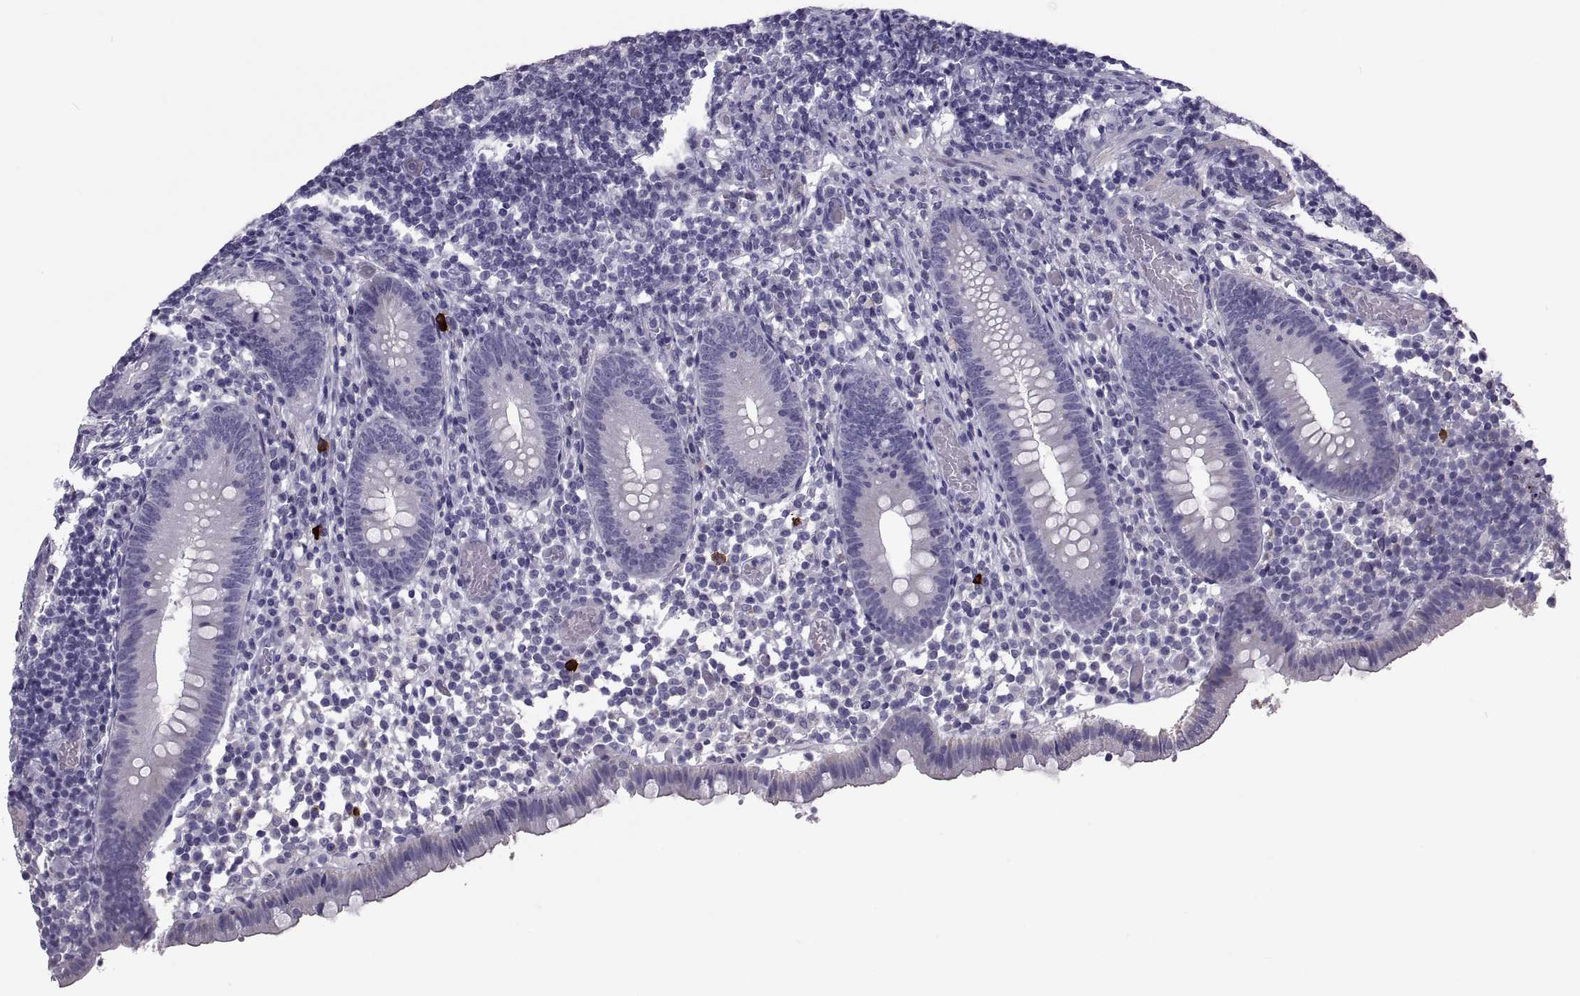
{"staining": {"intensity": "negative", "quantity": "none", "location": "none"}, "tissue": "appendix", "cell_type": "Glandular cells", "image_type": "normal", "snomed": [{"axis": "morphology", "description": "Normal tissue, NOS"}, {"axis": "topography", "description": "Appendix"}], "caption": "Immunohistochemistry (IHC) photomicrograph of normal appendix: human appendix stained with DAB exhibits no significant protein expression in glandular cells.", "gene": "IGSF1", "patient": {"sex": "female", "age": 32}}